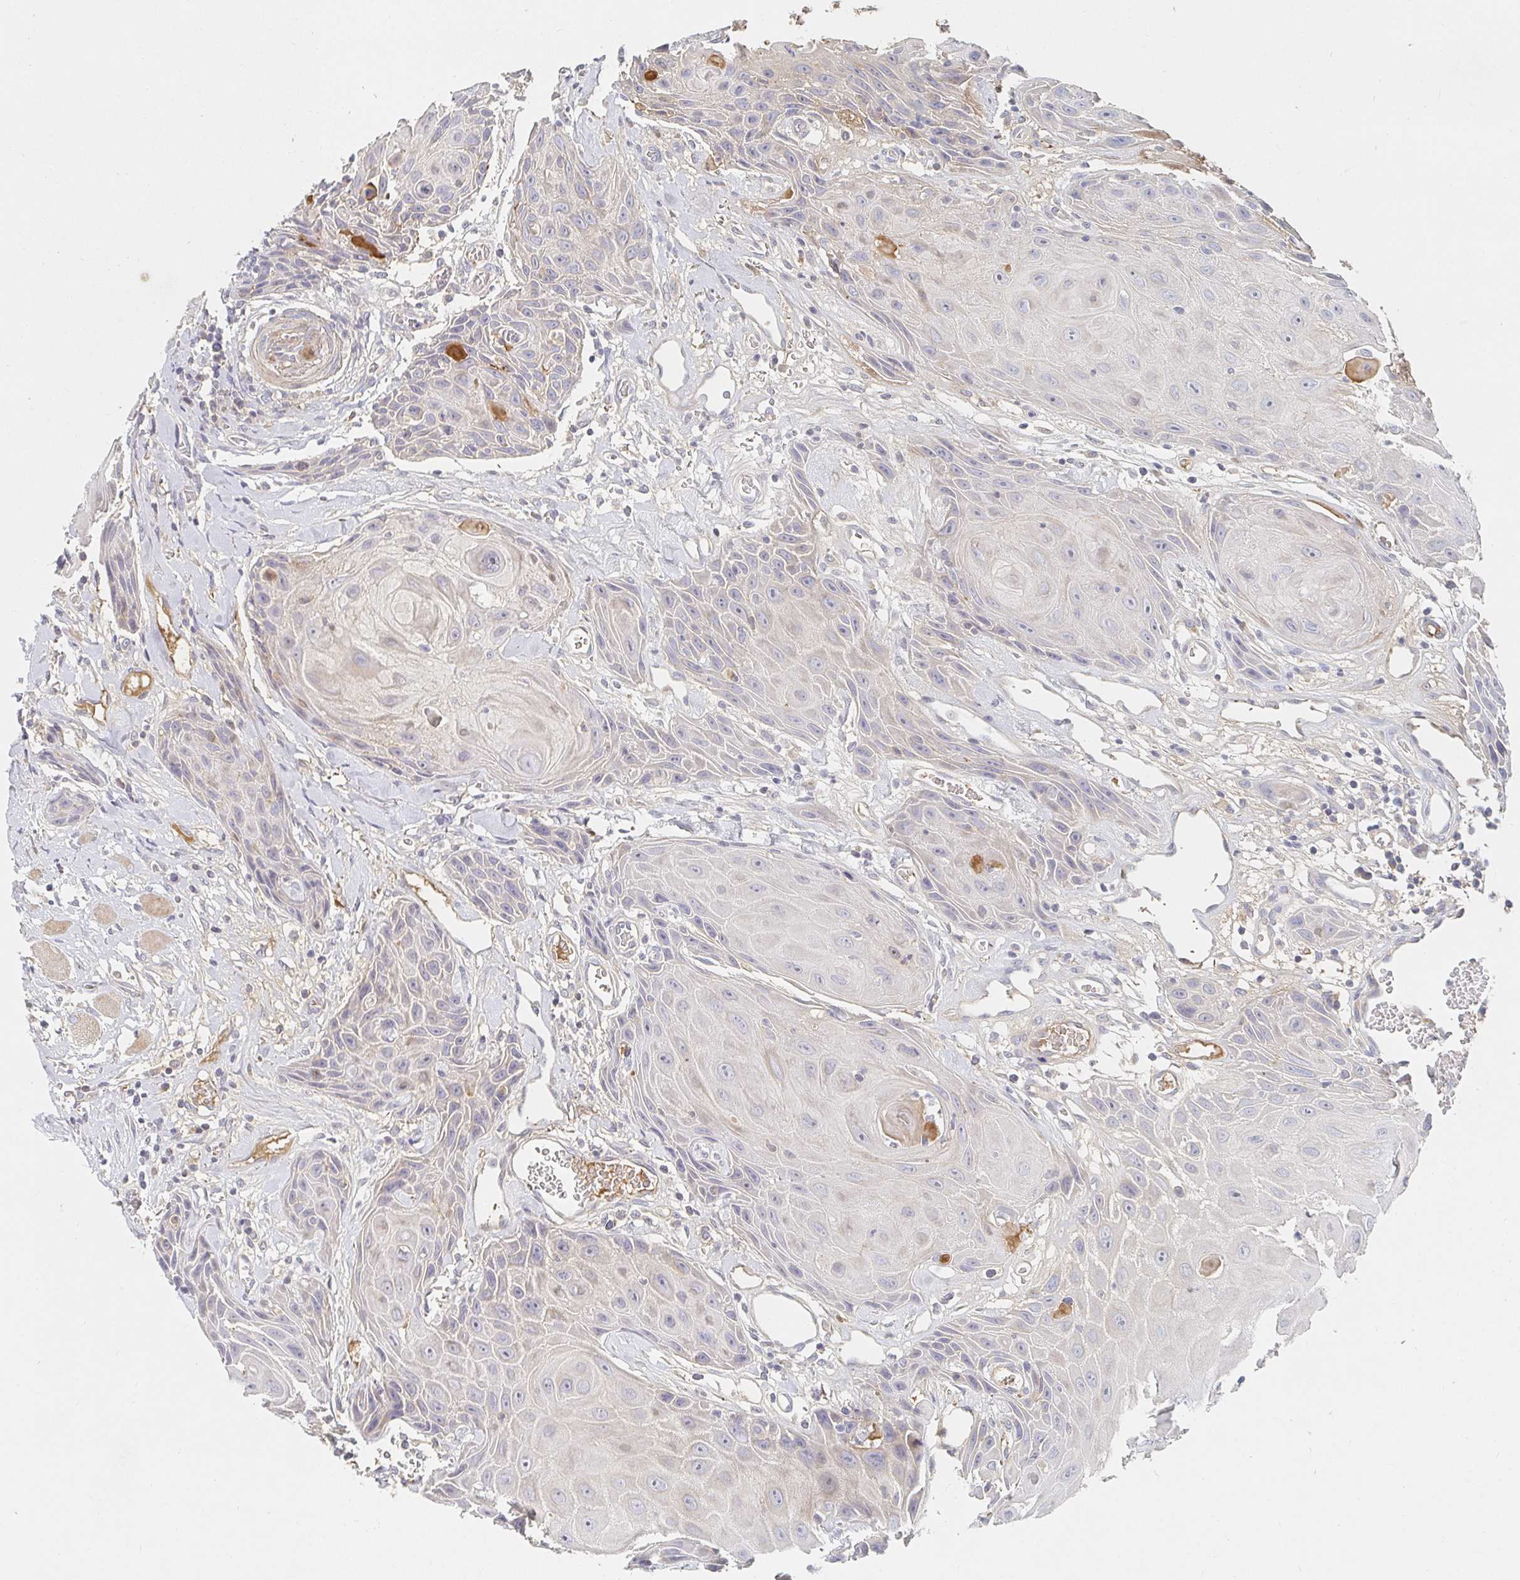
{"staining": {"intensity": "negative", "quantity": "none", "location": "none"}, "tissue": "head and neck cancer", "cell_type": "Tumor cells", "image_type": "cancer", "snomed": [{"axis": "morphology", "description": "Squamous cell carcinoma, NOS"}, {"axis": "topography", "description": "Oral tissue"}, {"axis": "topography", "description": "Head-Neck"}], "caption": "This is an immunohistochemistry (IHC) micrograph of squamous cell carcinoma (head and neck). There is no staining in tumor cells.", "gene": "NME9", "patient": {"sex": "male", "age": 49}}